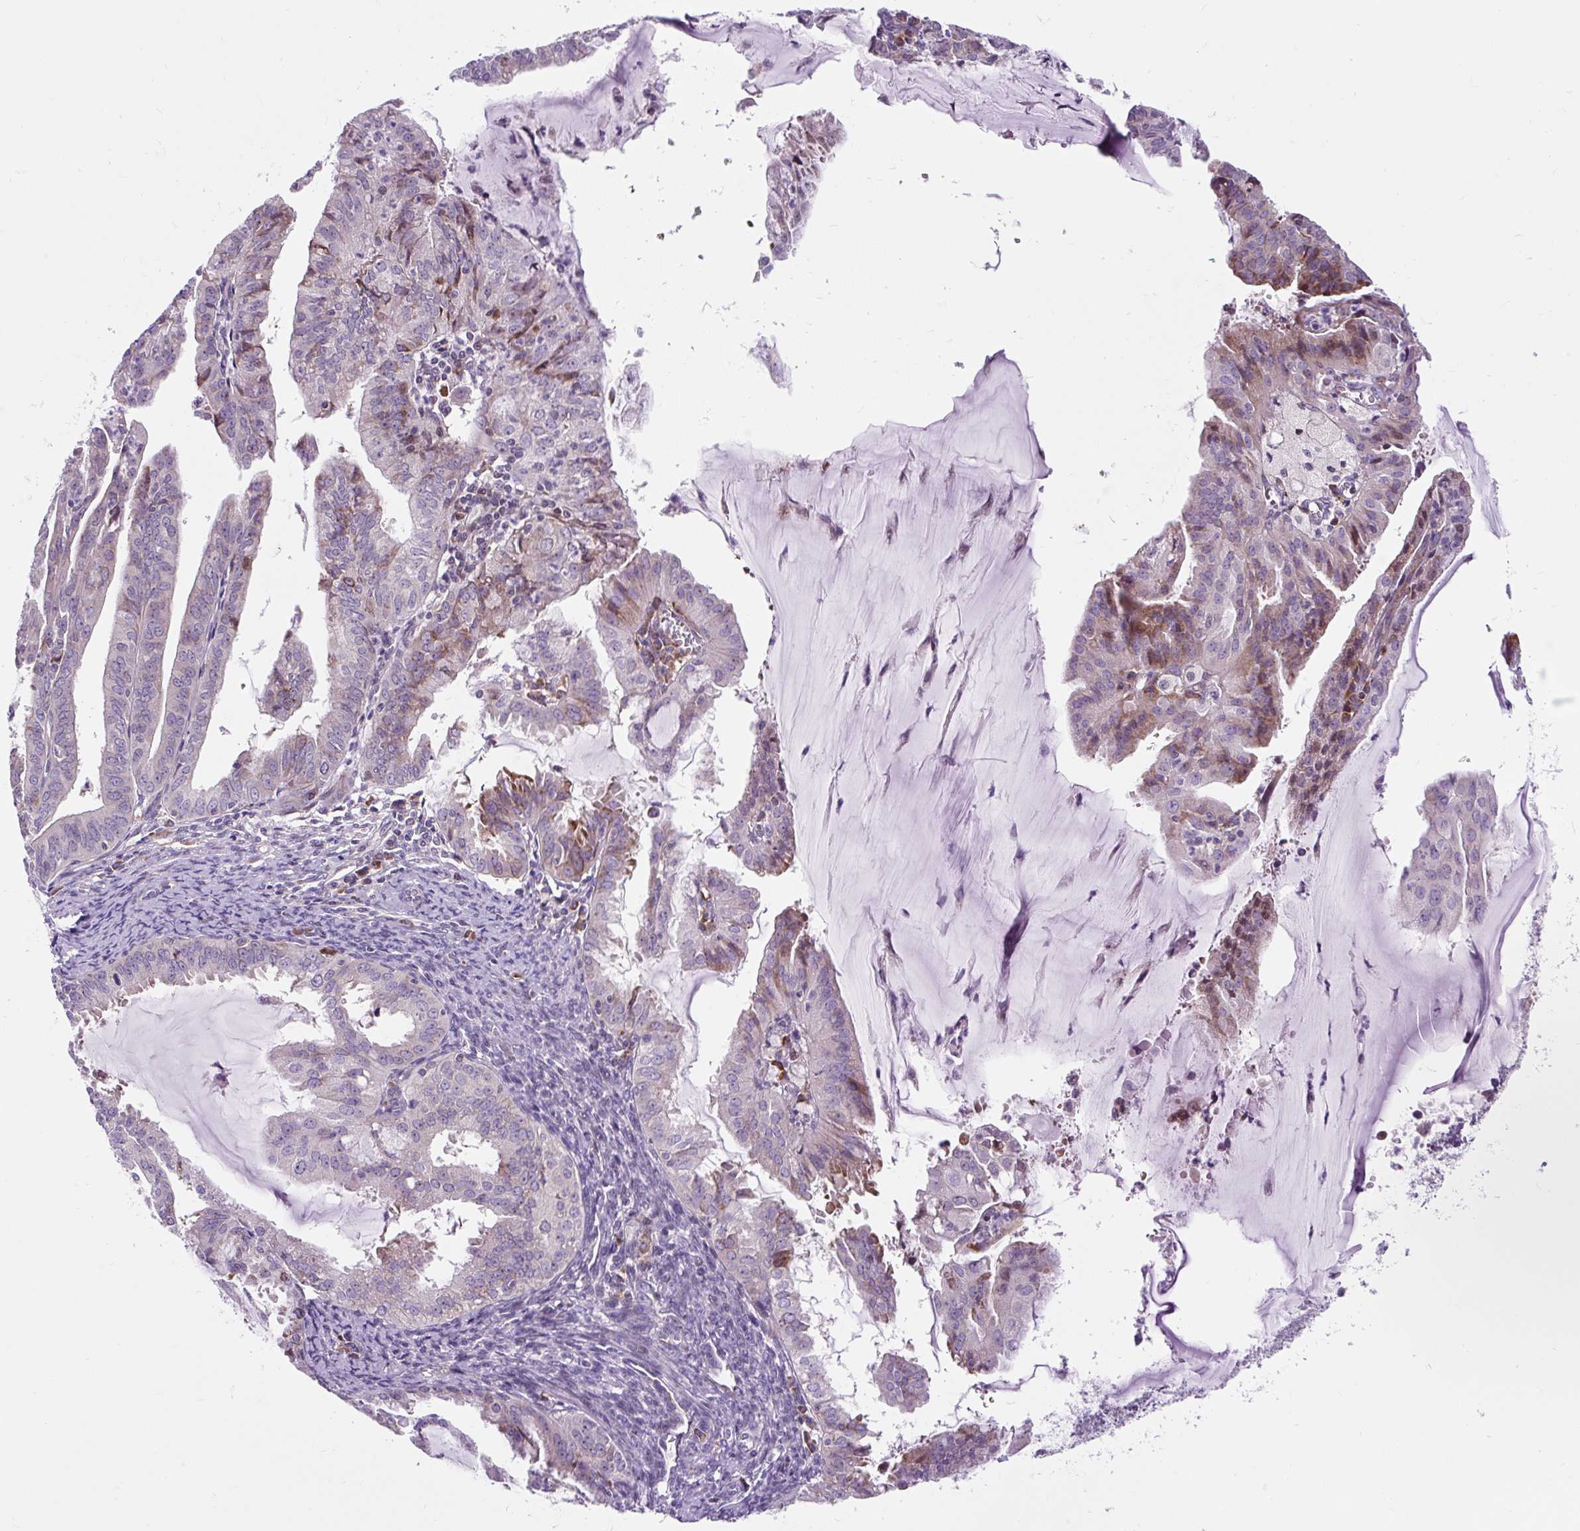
{"staining": {"intensity": "moderate", "quantity": "<25%", "location": "cytoplasmic/membranous"}, "tissue": "endometrial cancer", "cell_type": "Tumor cells", "image_type": "cancer", "snomed": [{"axis": "morphology", "description": "Adenocarcinoma, NOS"}, {"axis": "topography", "description": "Endometrium"}], "caption": "The photomicrograph displays staining of endometrial cancer (adenocarcinoma), revealing moderate cytoplasmic/membranous protein staining (brown color) within tumor cells. The staining was performed using DAB (3,3'-diaminobenzidine), with brown indicating positive protein expression. Nuclei are stained blue with hematoxylin.", "gene": "CISD3", "patient": {"sex": "female", "age": 70}}